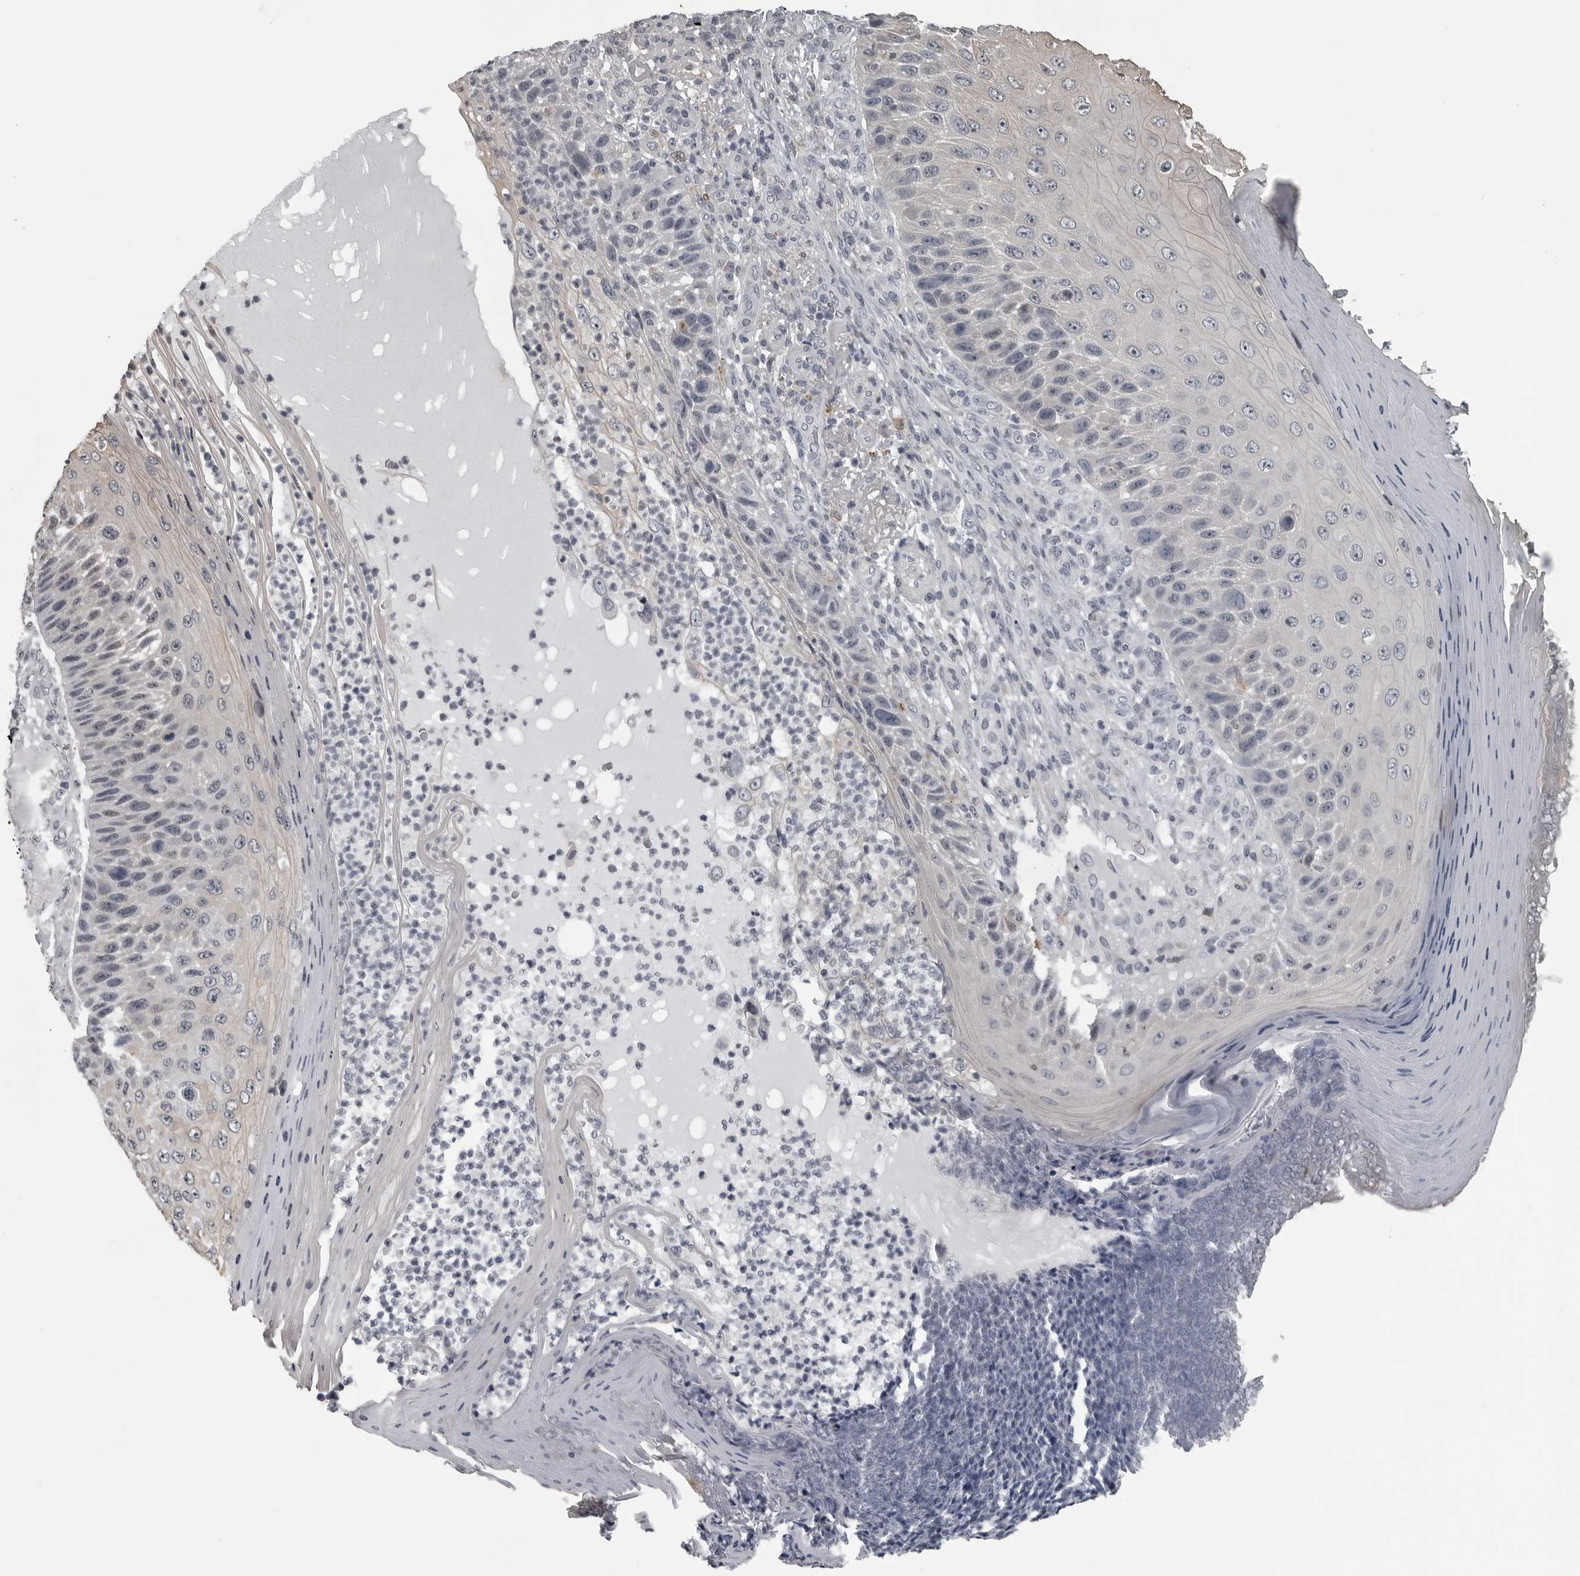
{"staining": {"intensity": "negative", "quantity": "none", "location": "none"}, "tissue": "skin cancer", "cell_type": "Tumor cells", "image_type": "cancer", "snomed": [{"axis": "morphology", "description": "Squamous cell carcinoma, NOS"}, {"axis": "topography", "description": "Skin"}], "caption": "Human skin squamous cell carcinoma stained for a protein using IHC demonstrates no staining in tumor cells.", "gene": "LYSMD1", "patient": {"sex": "female", "age": 88}}